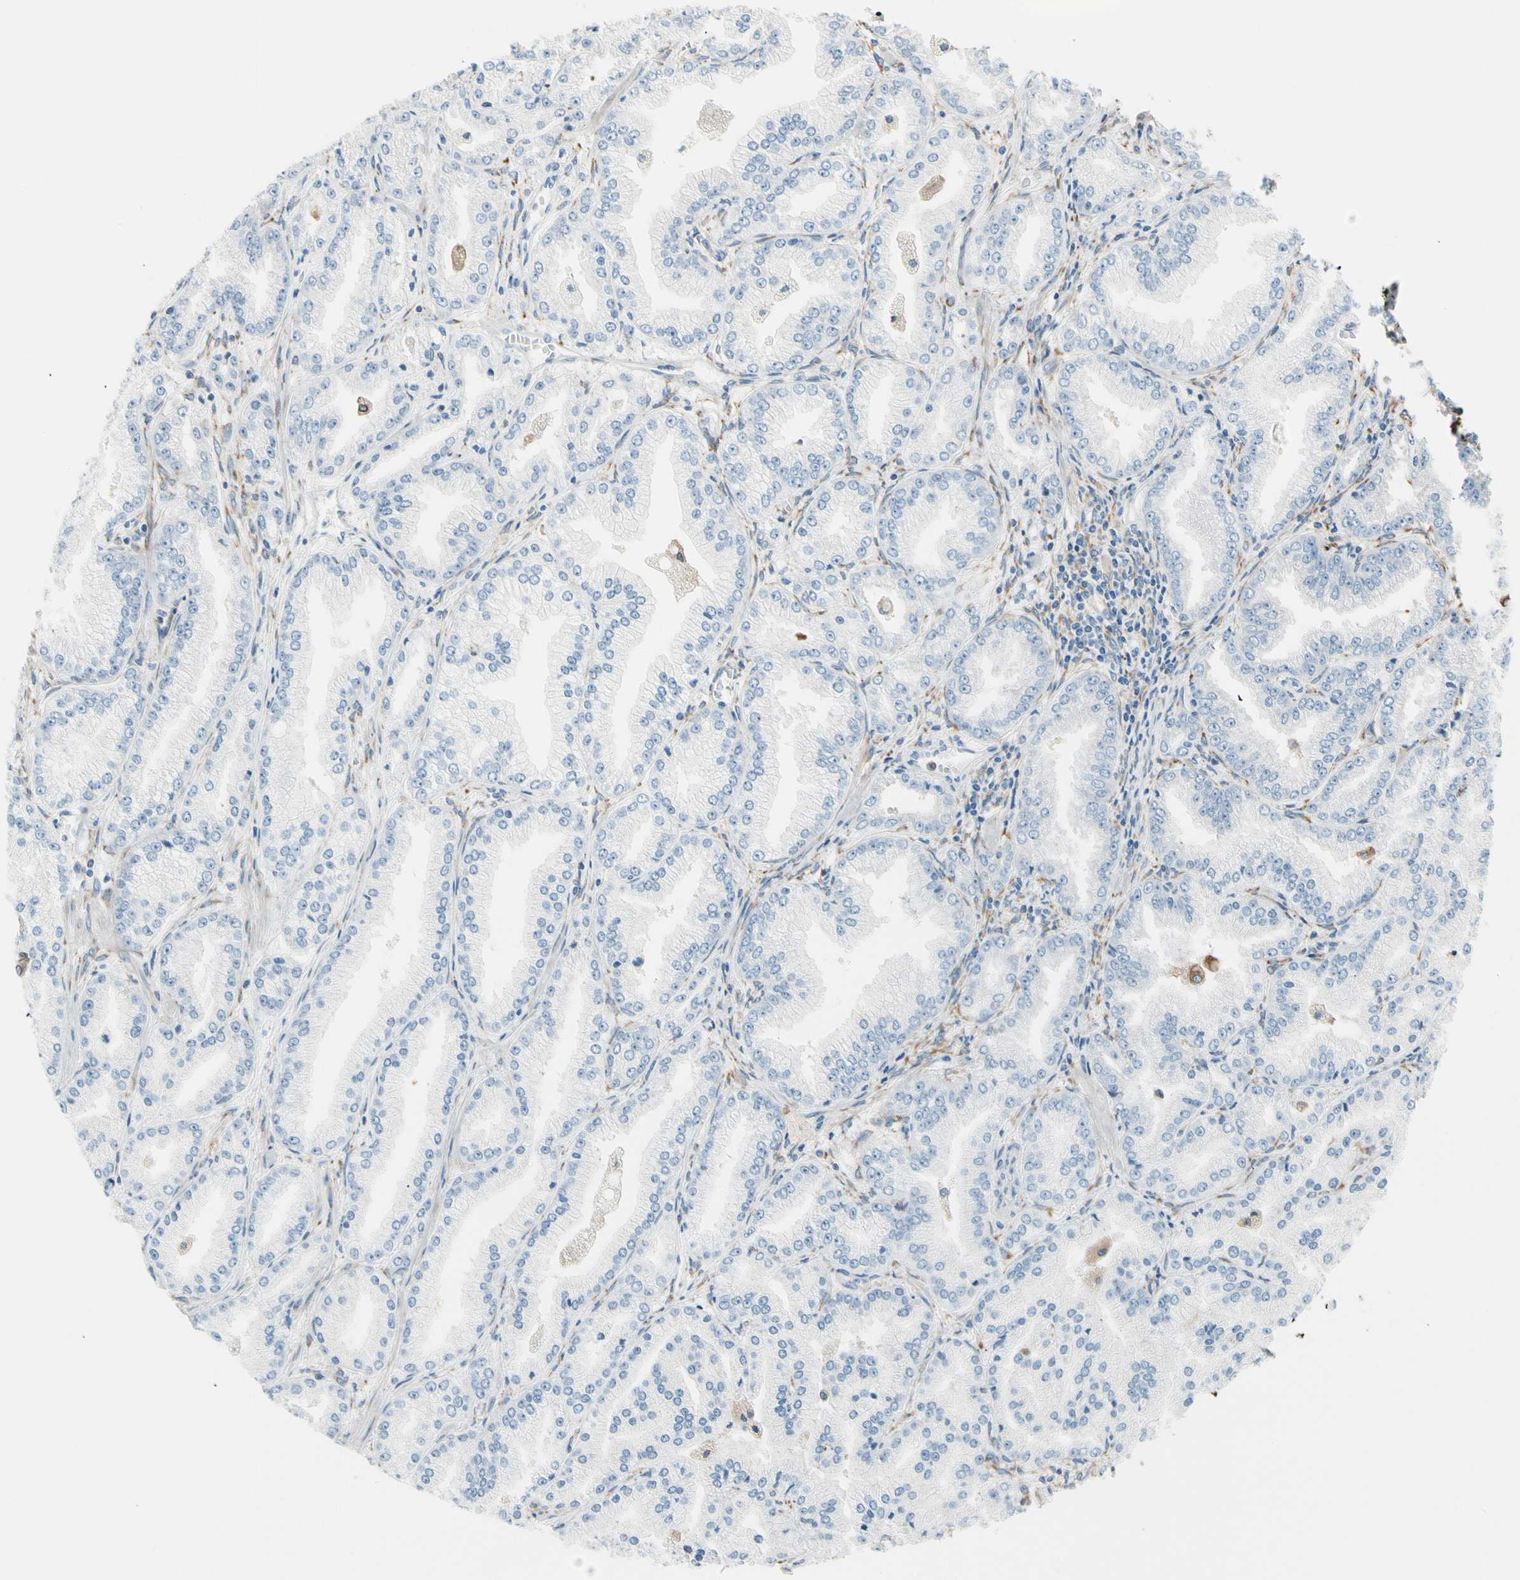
{"staining": {"intensity": "weak", "quantity": "<25%", "location": "cytoplasmic/membranous"}, "tissue": "prostate cancer", "cell_type": "Tumor cells", "image_type": "cancer", "snomed": [{"axis": "morphology", "description": "Adenocarcinoma, High grade"}, {"axis": "topography", "description": "Prostate"}], "caption": "High magnification brightfield microscopy of prostate cancer (high-grade adenocarcinoma) stained with DAB (brown) and counterstained with hematoxylin (blue): tumor cells show no significant positivity.", "gene": "LRPAP1", "patient": {"sex": "male", "age": 61}}